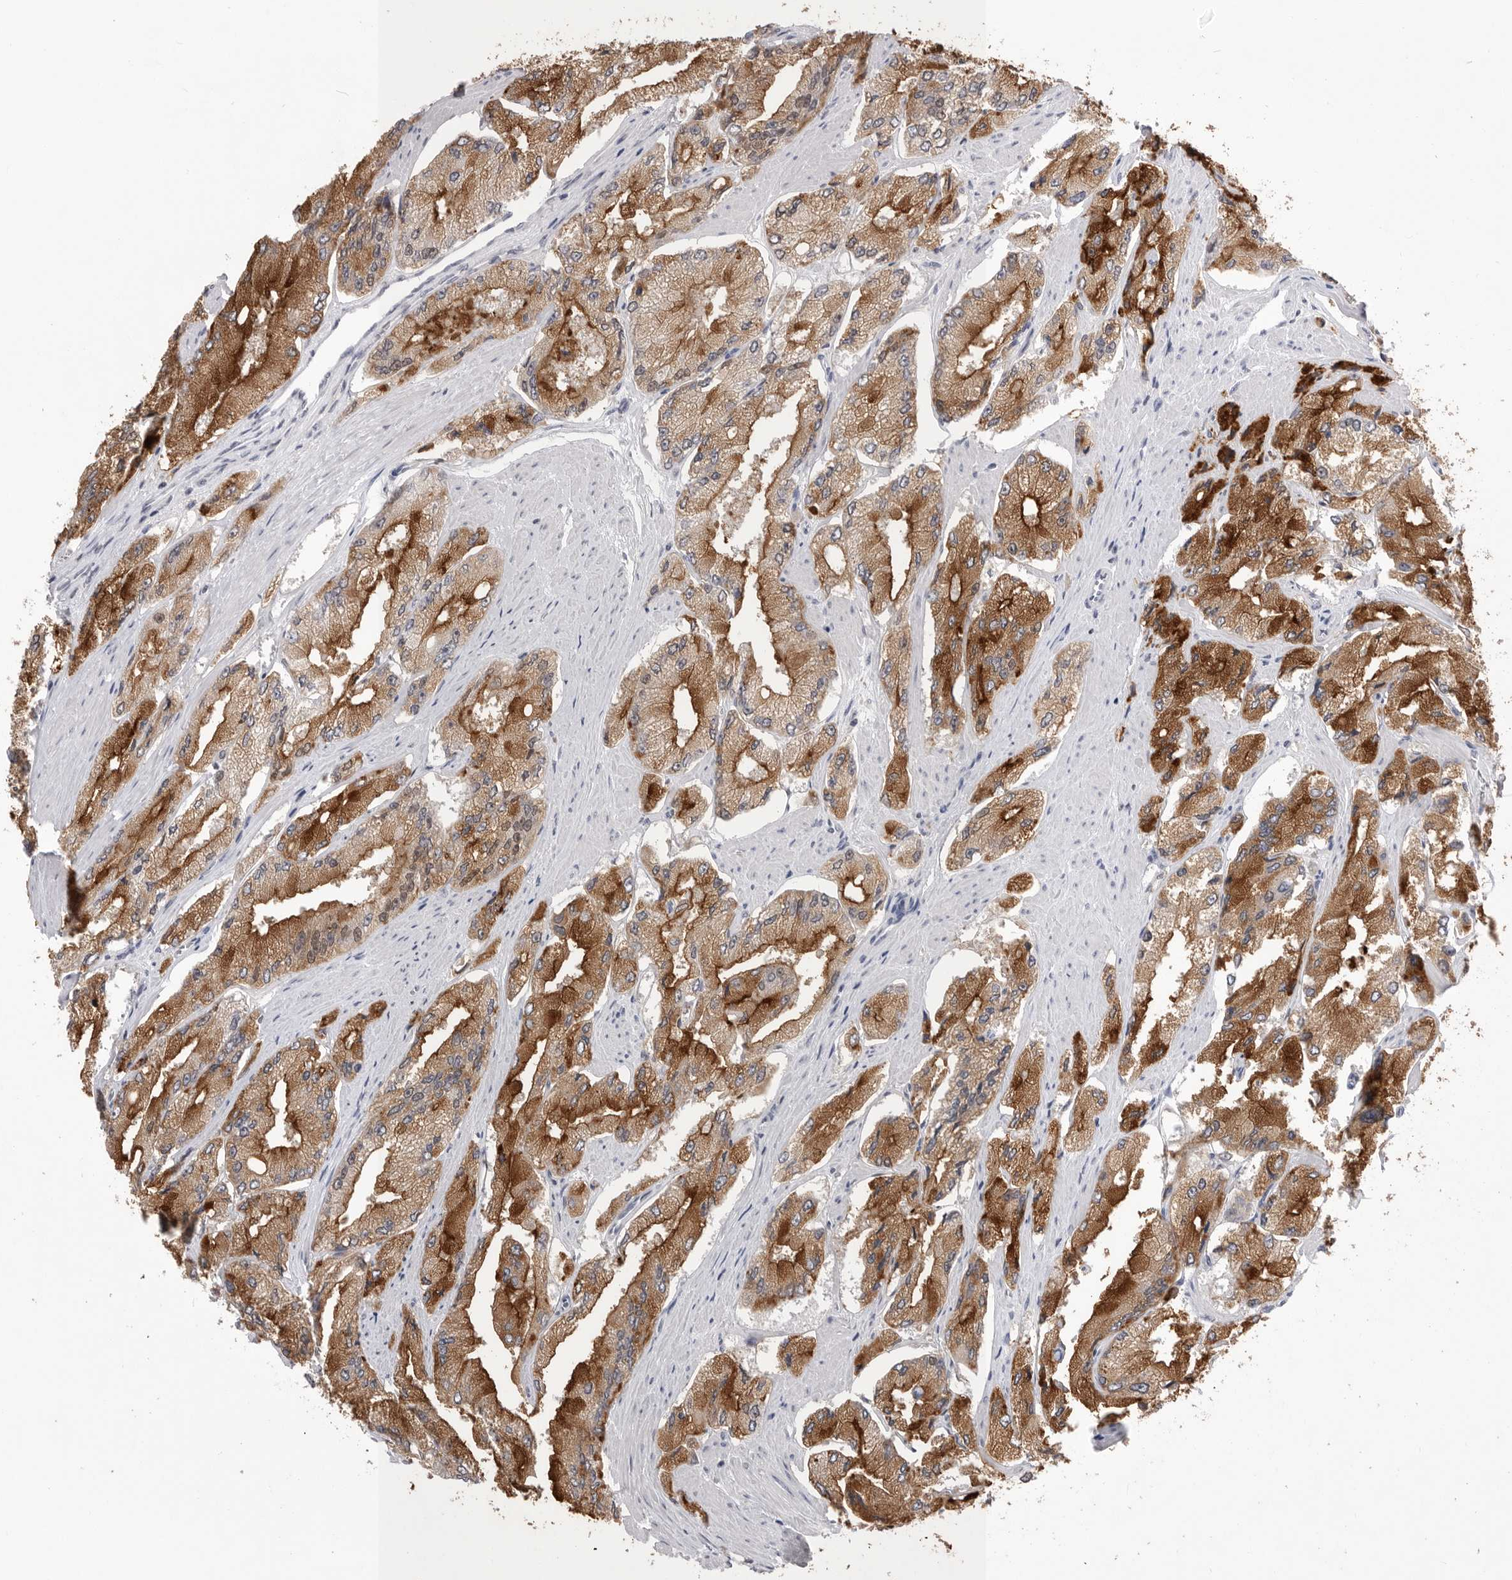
{"staining": {"intensity": "strong", "quantity": ">75%", "location": "cytoplasmic/membranous"}, "tissue": "prostate cancer", "cell_type": "Tumor cells", "image_type": "cancer", "snomed": [{"axis": "morphology", "description": "Adenocarcinoma, High grade"}, {"axis": "topography", "description": "Prostate"}], "caption": "Prostate adenocarcinoma (high-grade) stained with immunohistochemistry exhibits strong cytoplasmic/membranous expression in about >75% of tumor cells.", "gene": "ZBTB7B", "patient": {"sex": "male", "age": 58}}